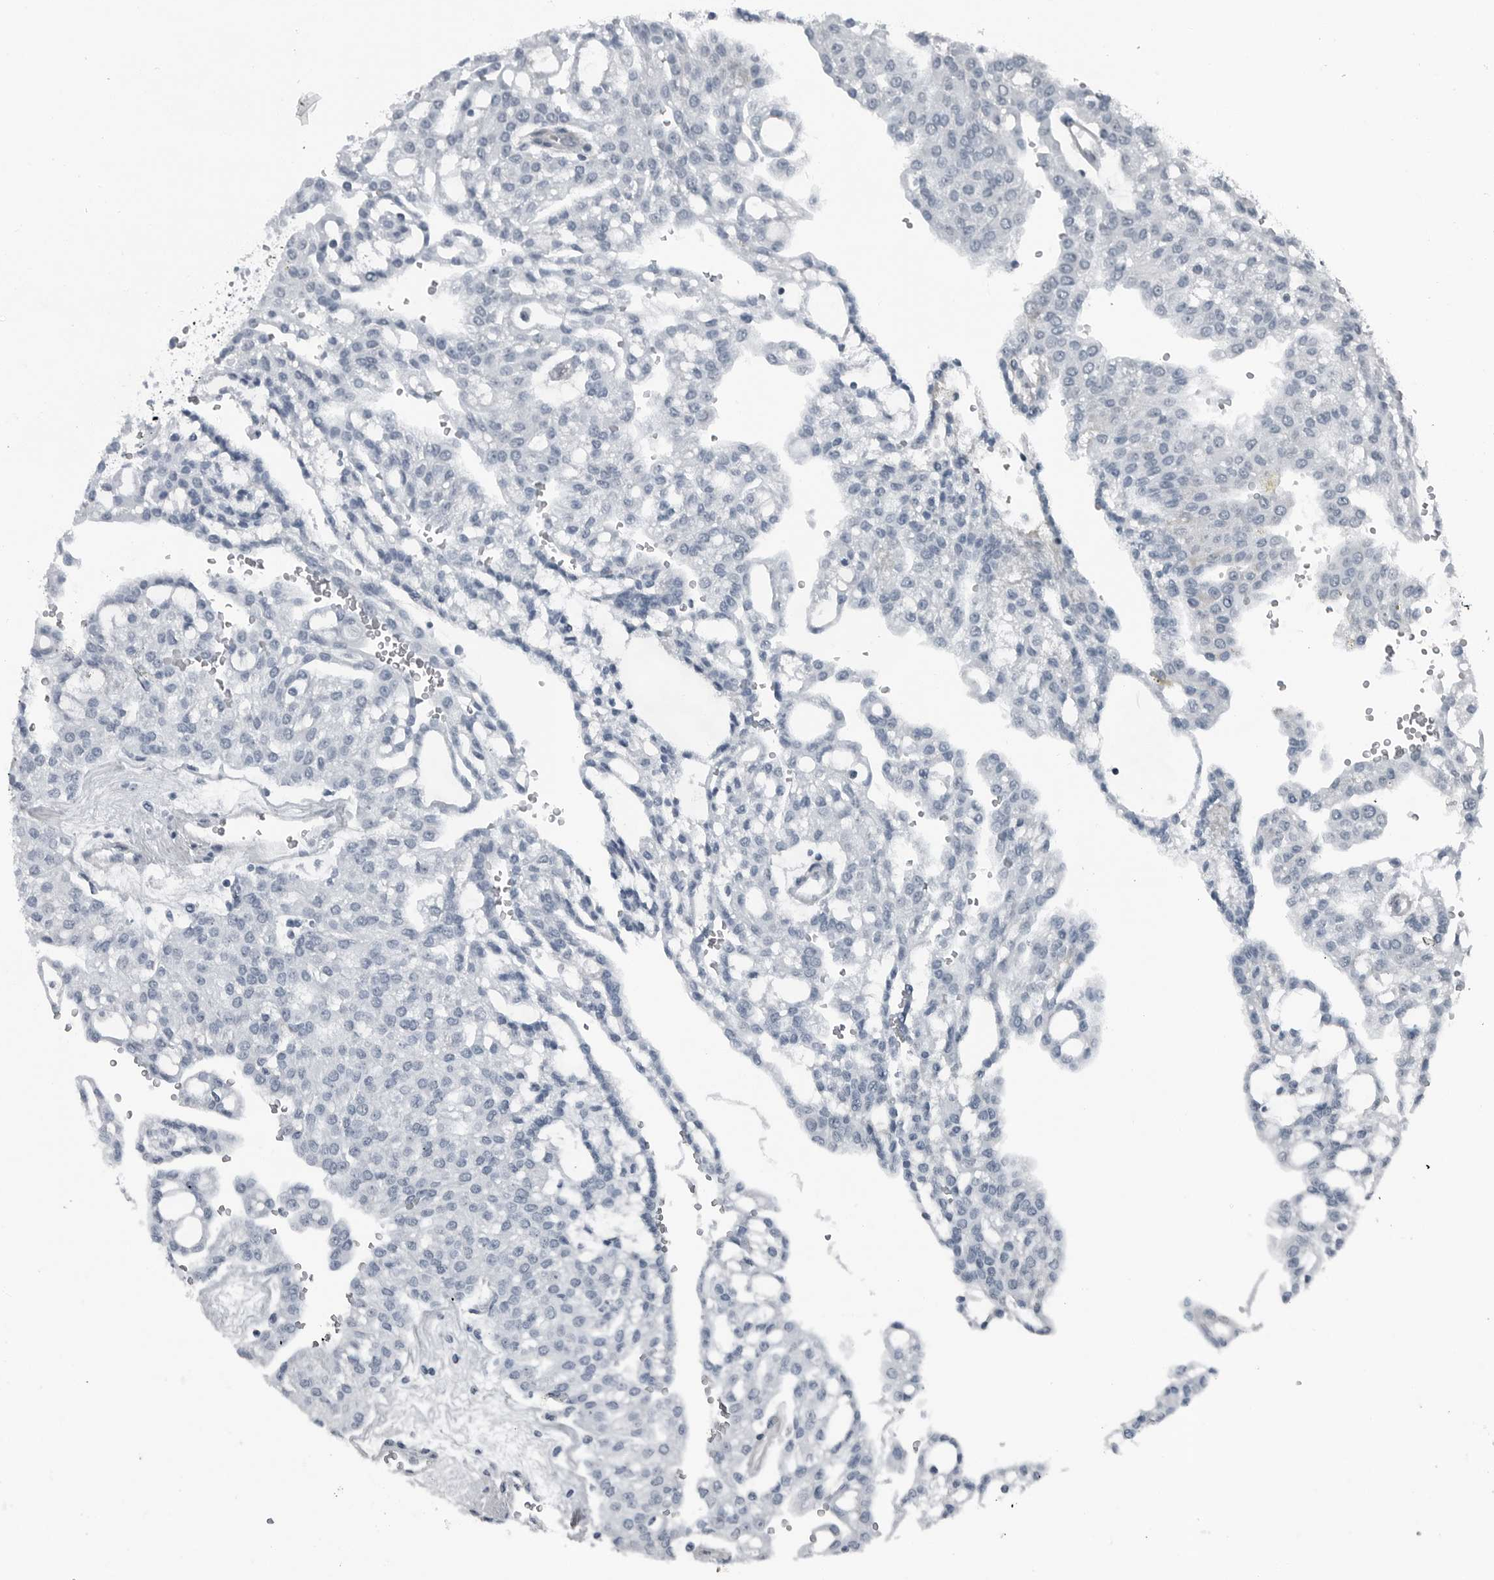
{"staining": {"intensity": "negative", "quantity": "none", "location": "none"}, "tissue": "renal cancer", "cell_type": "Tumor cells", "image_type": "cancer", "snomed": [{"axis": "morphology", "description": "Adenocarcinoma, NOS"}, {"axis": "topography", "description": "Kidney"}], "caption": "Tumor cells are negative for protein expression in human renal adenocarcinoma.", "gene": "DNAAF11", "patient": {"sex": "male", "age": 63}}